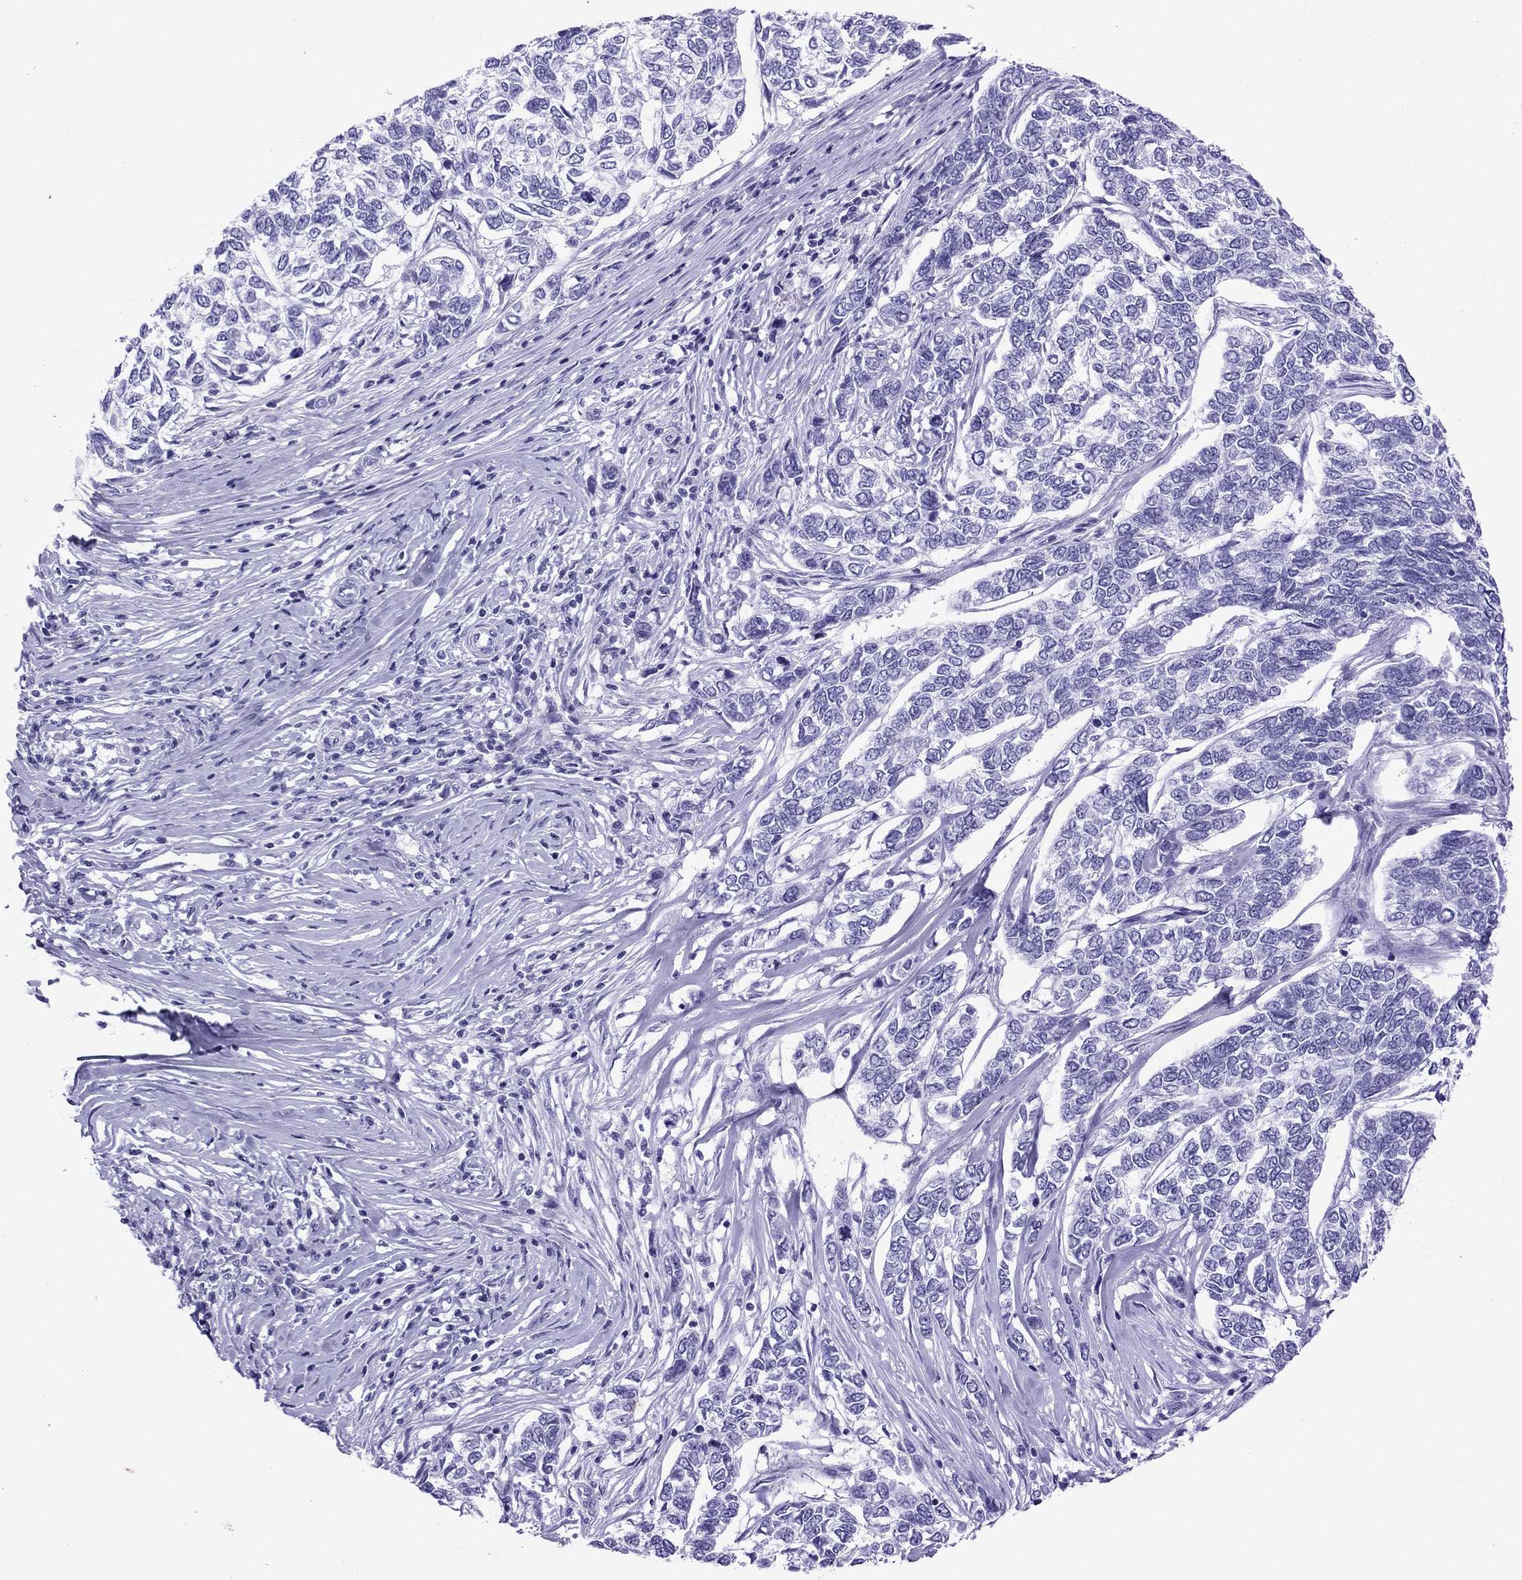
{"staining": {"intensity": "negative", "quantity": "none", "location": "none"}, "tissue": "skin cancer", "cell_type": "Tumor cells", "image_type": "cancer", "snomed": [{"axis": "morphology", "description": "Basal cell carcinoma"}, {"axis": "topography", "description": "Skin"}], "caption": "Skin cancer was stained to show a protein in brown. There is no significant expression in tumor cells. (DAB (3,3'-diaminobenzidine) immunohistochemistry with hematoxylin counter stain).", "gene": "ATP4A", "patient": {"sex": "female", "age": 65}}